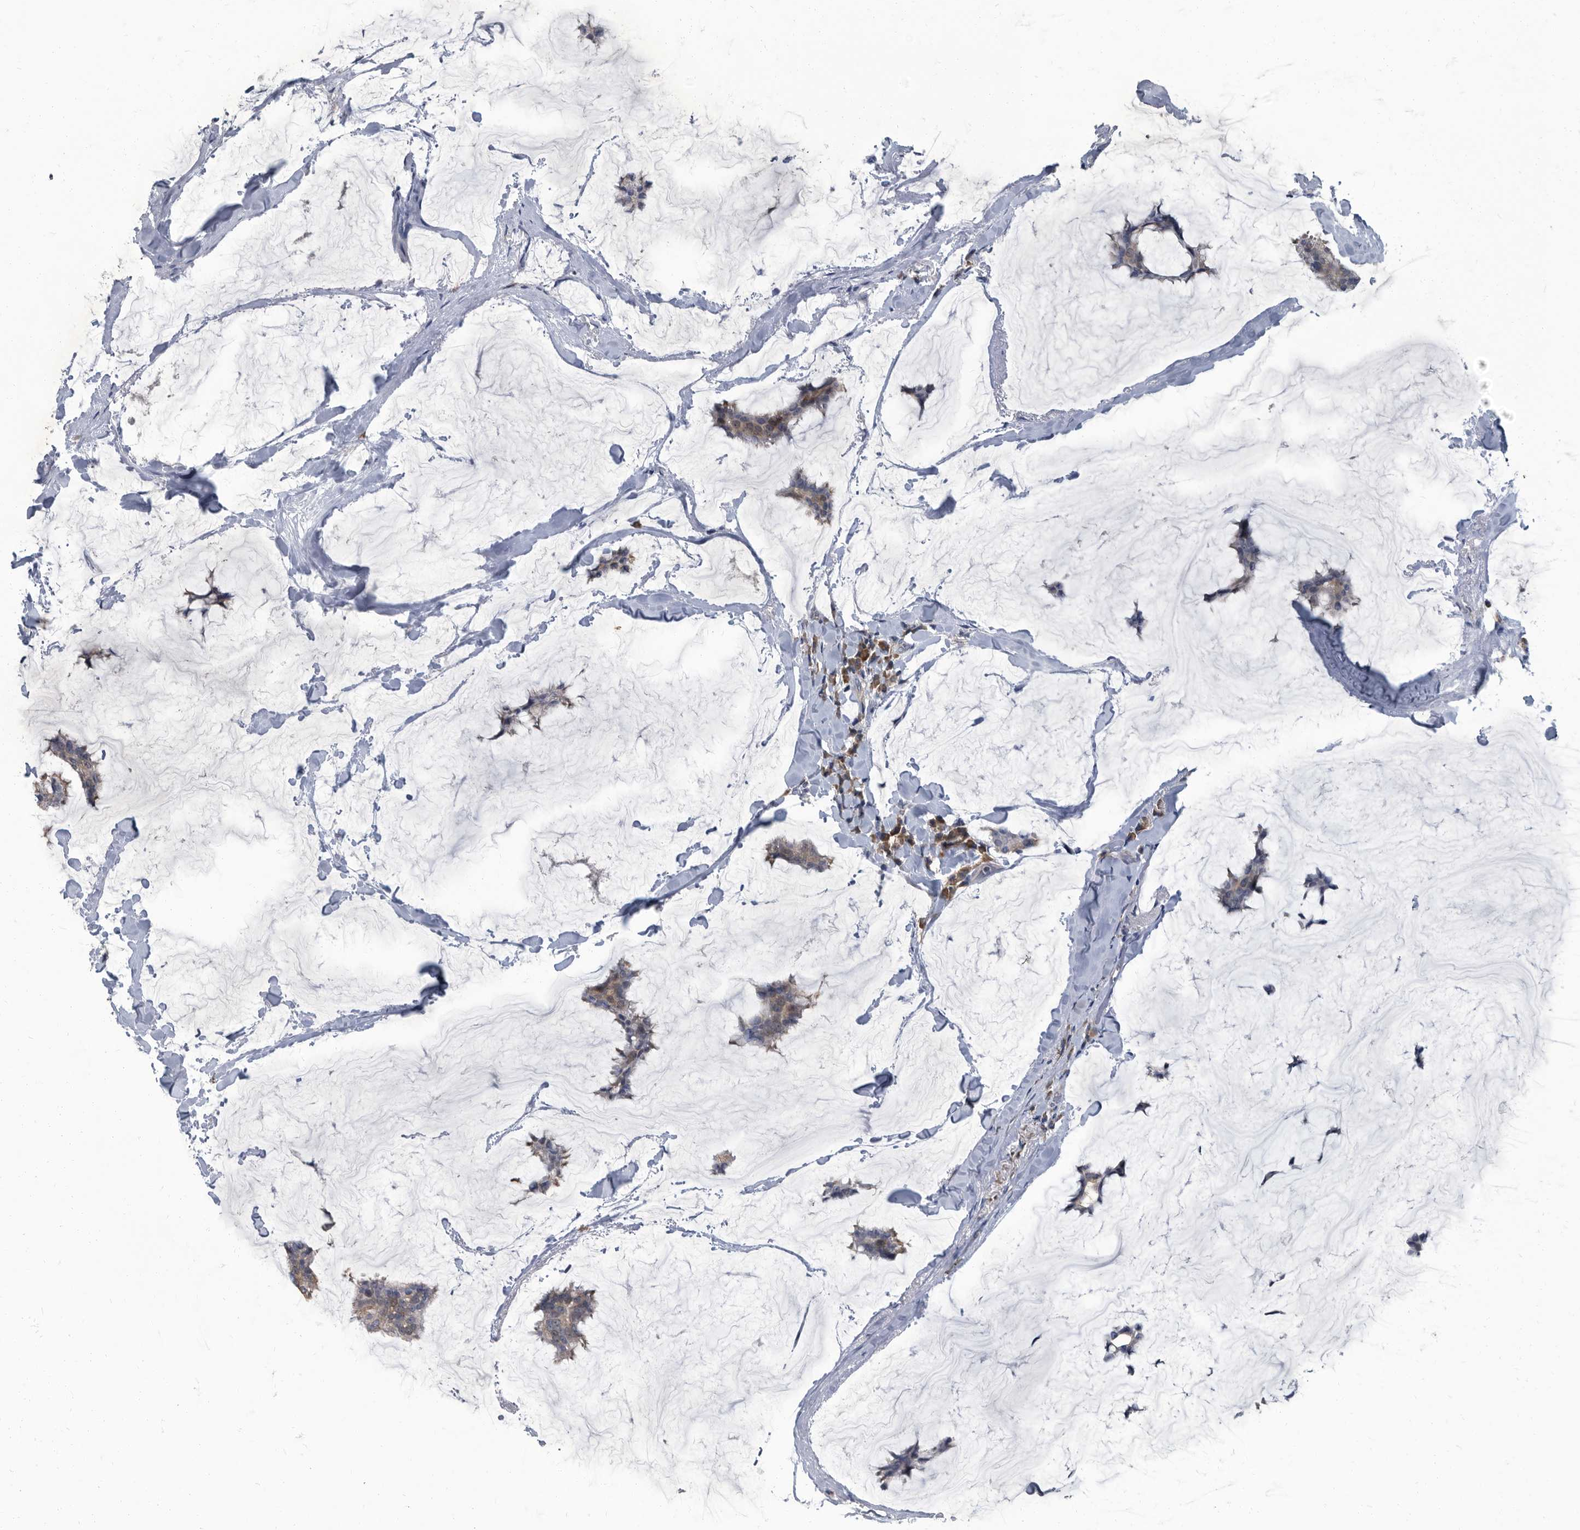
{"staining": {"intensity": "weak", "quantity": "25%-75%", "location": "cytoplasmic/membranous"}, "tissue": "breast cancer", "cell_type": "Tumor cells", "image_type": "cancer", "snomed": [{"axis": "morphology", "description": "Duct carcinoma"}, {"axis": "topography", "description": "Breast"}], "caption": "Breast cancer (intraductal carcinoma) stained with a protein marker shows weak staining in tumor cells.", "gene": "CDV3", "patient": {"sex": "female", "age": 93}}